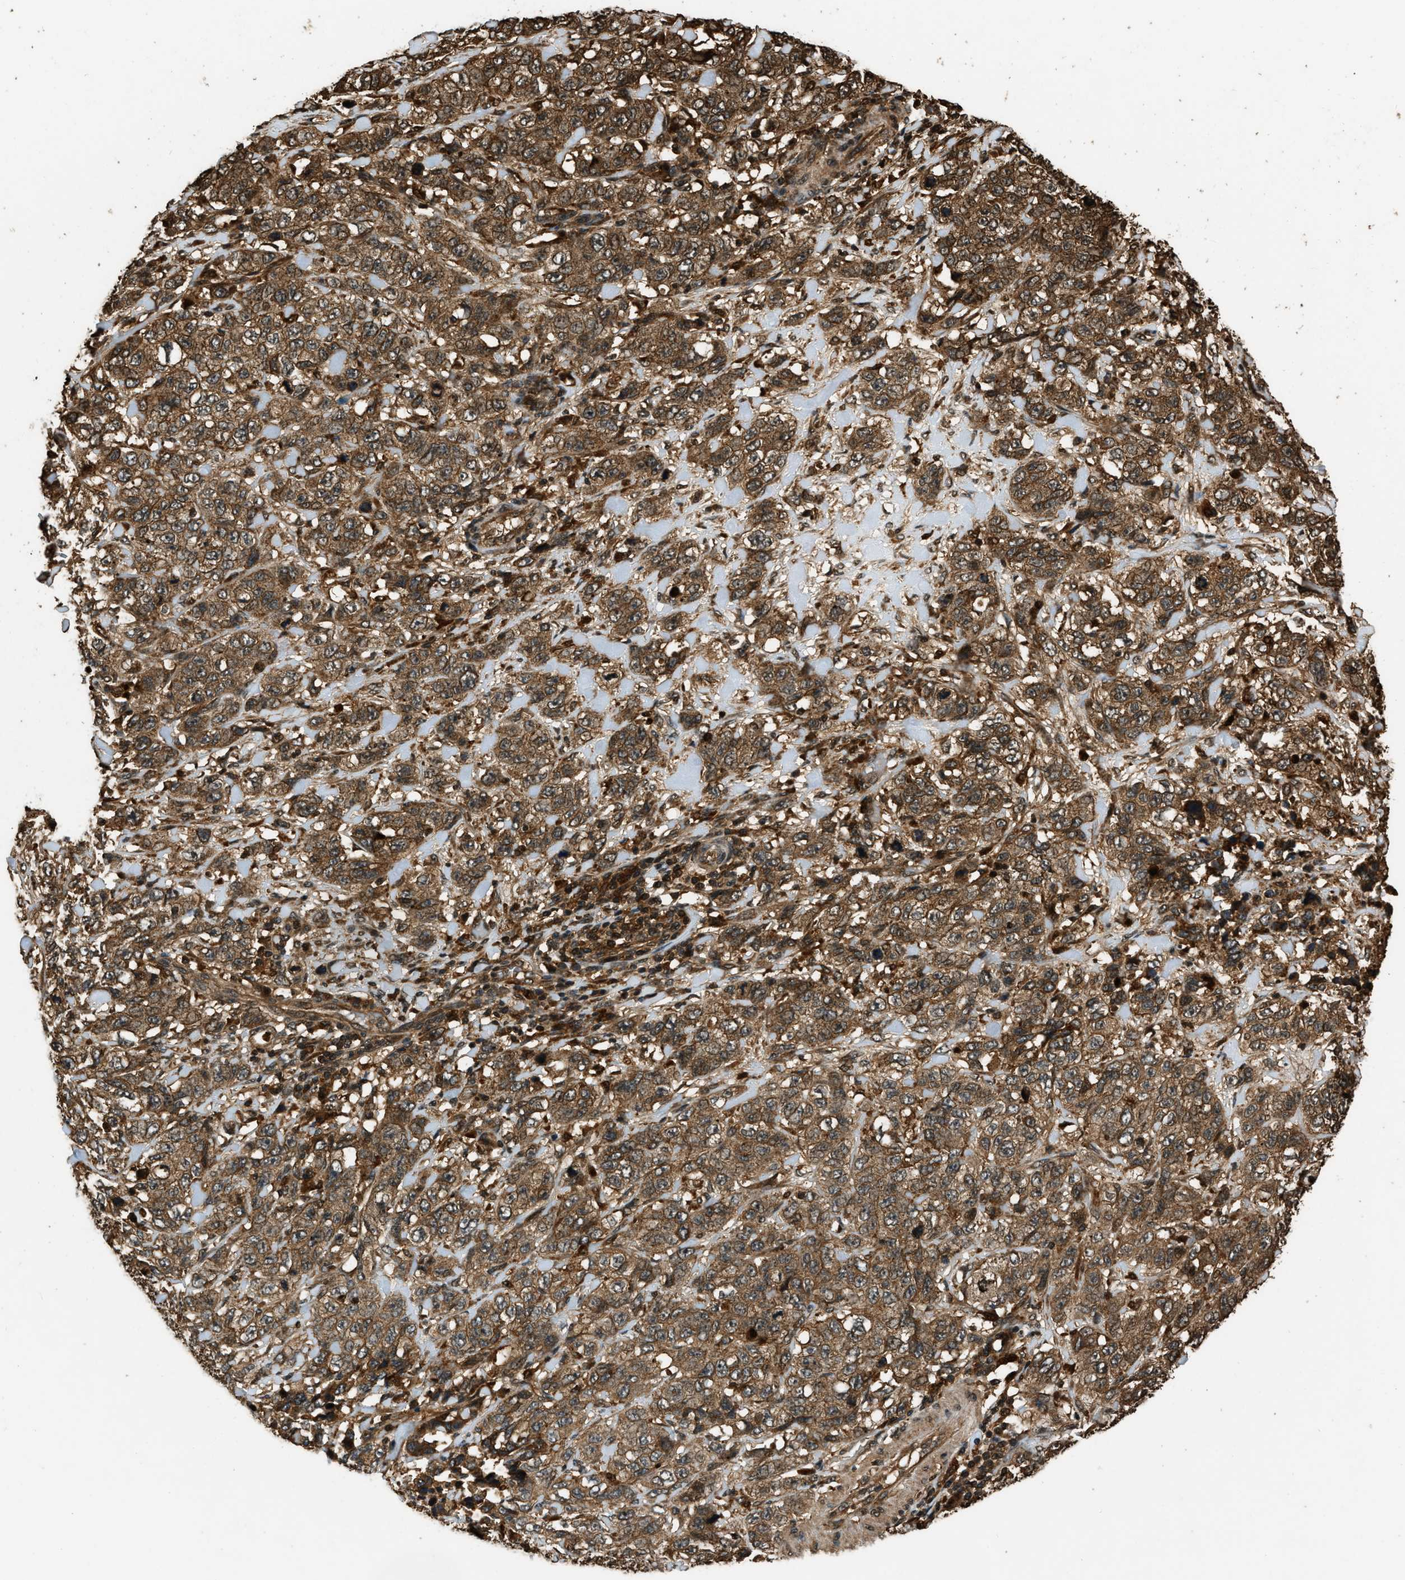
{"staining": {"intensity": "moderate", "quantity": ">75%", "location": "cytoplasmic/membranous"}, "tissue": "stomach cancer", "cell_type": "Tumor cells", "image_type": "cancer", "snomed": [{"axis": "morphology", "description": "Adenocarcinoma, NOS"}, {"axis": "topography", "description": "Stomach"}], "caption": "Stomach cancer (adenocarcinoma) stained with a protein marker exhibits moderate staining in tumor cells.", "gene": "RAP2A", "patient": {"sex": "male", "age": 48}}